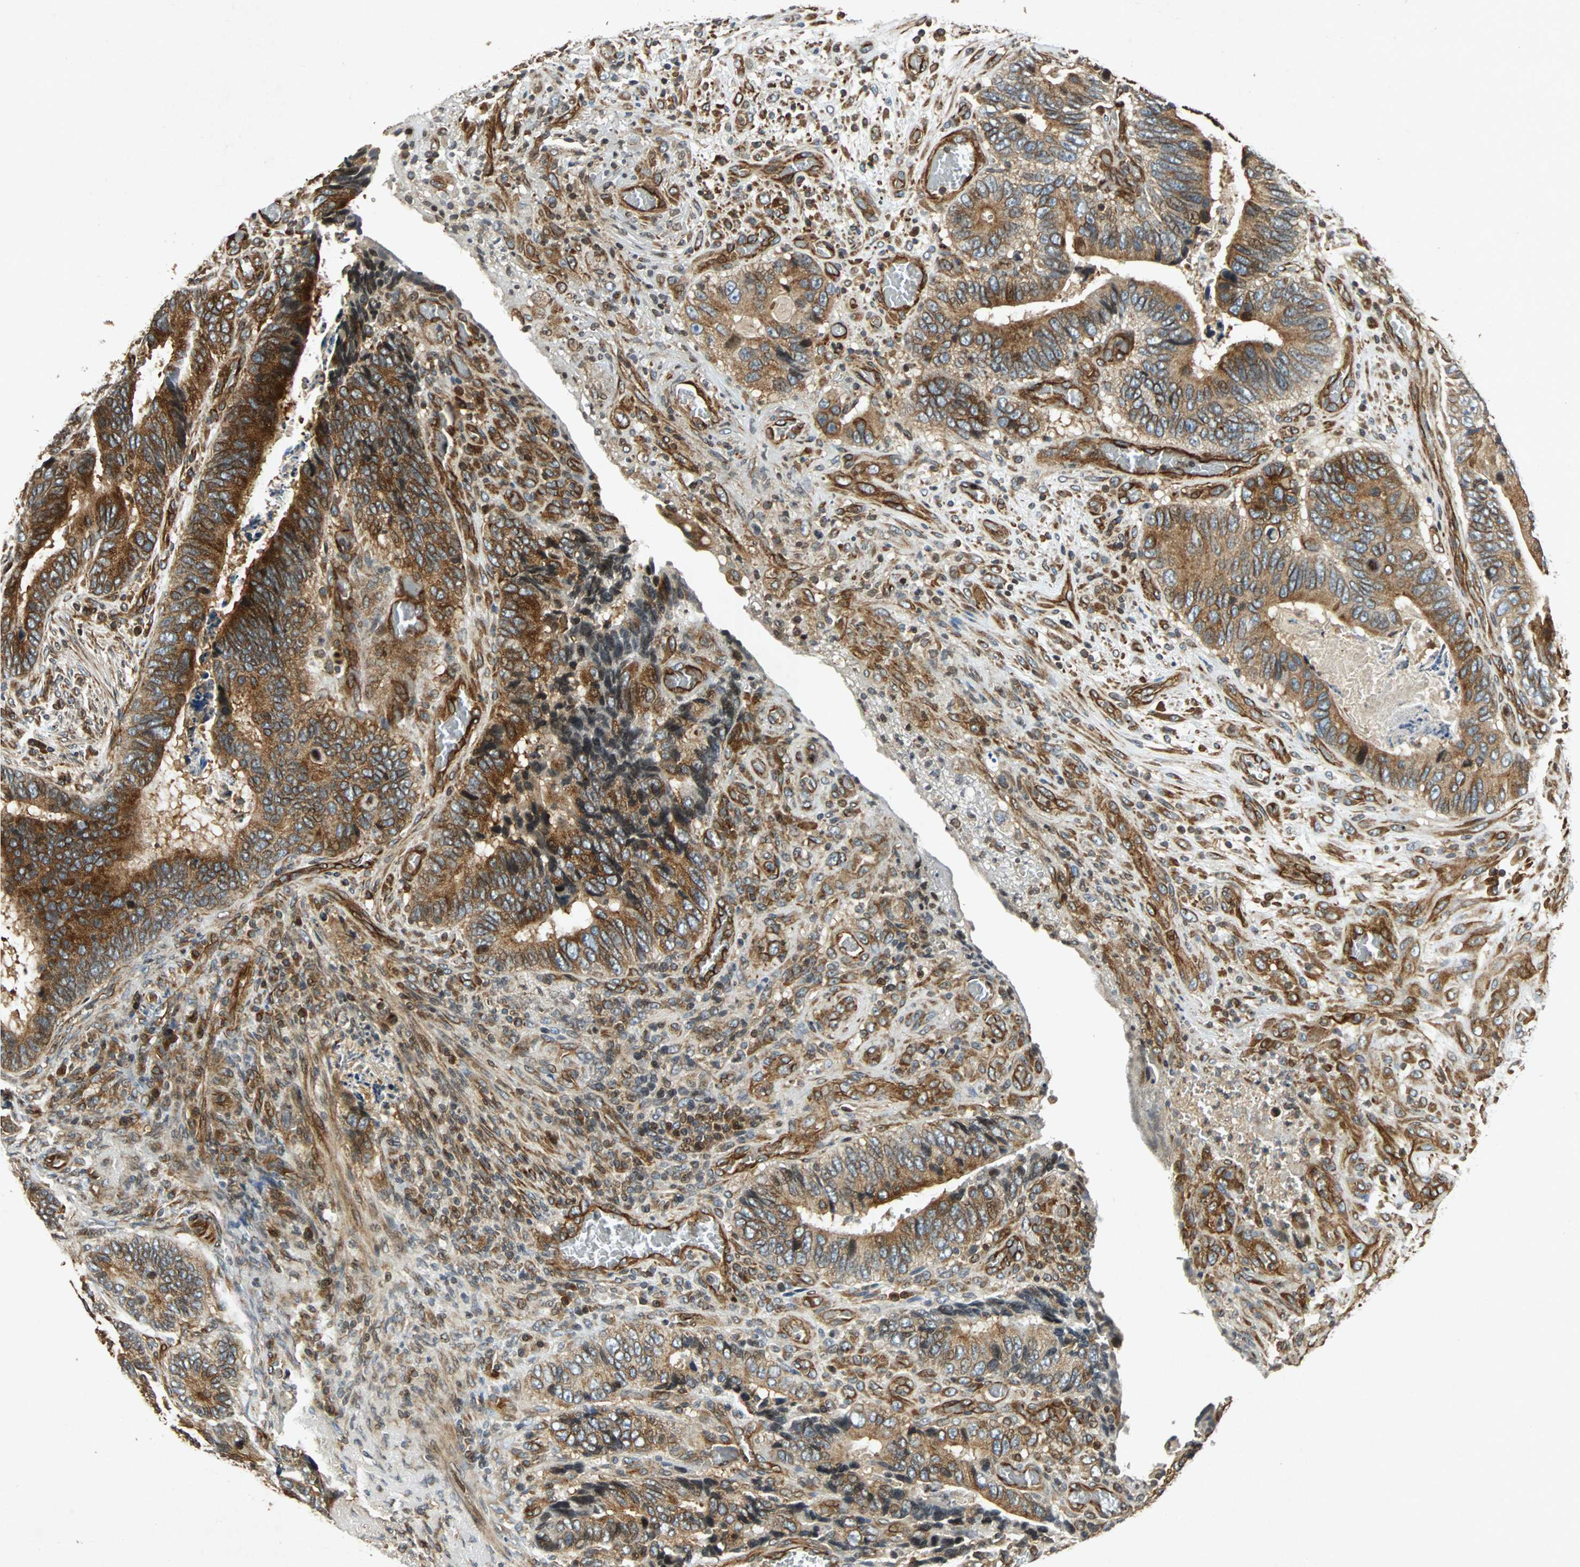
{"staining": {"intensity": "moderate", "quantity": ">75%", "location": "cytoplasmic/membranous"}, "tissue": "colorectal cancer", "cell_type": "Tumor cells", "image_type": "cancer", "snomed": [{"axis": "morphology", "description": "Adenocarcinoma, NOS"}, {"axis": "topography", "description": "Colon"}], "caption": "Colorectal adenocarcinoma stained for a protein (brown) shows moderate cytoplasmic/membranous positive expression in approximately >75% of tumor cells.", "gene": "TUBA4A", "patient": {"sex": "male", "age": 72}}